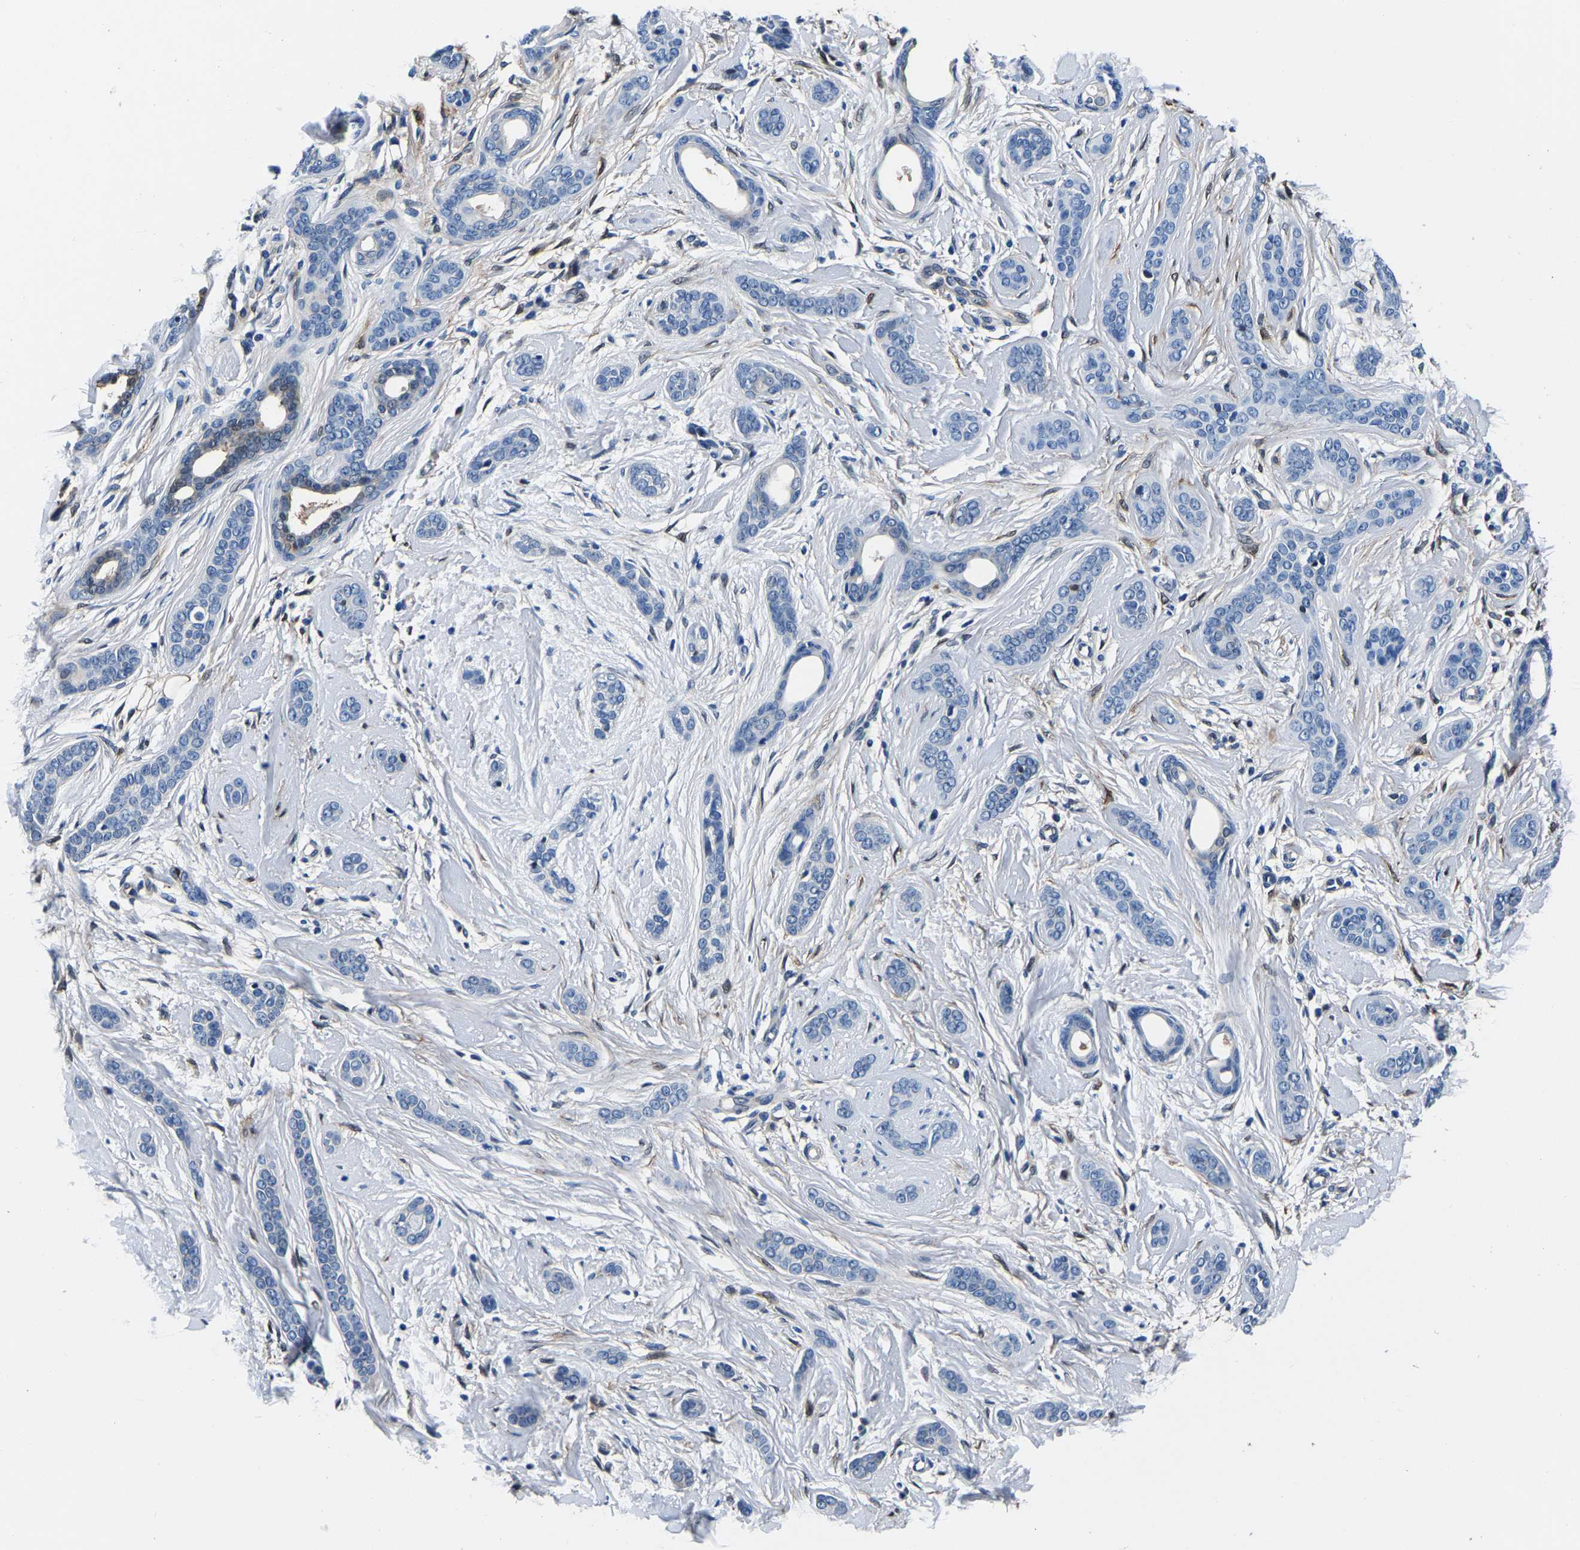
{"staining": {"intensity": "negative", "quantity": "none", "location": "none"}, "tissue": "skin cancer", "cell_type": "Tumor cells", "image_type": "cancer", "snomed": [{"axis": "morphology", "description": "Basal cell carcinoma"}, {"axis": "morphology", "description": "Adnexal tumor, benign"}, {"axis": "topography", "description": "Skin"}], "caption": "Image shows no protein staining in tumor cells of benign adnexal tumor (skin) tissue. (DAB (3,3'-diaminobenzidine) immunohistochemistry, high magnification).", "gene": "S100A13", "patient": {"sex": "female", "age": 42}}